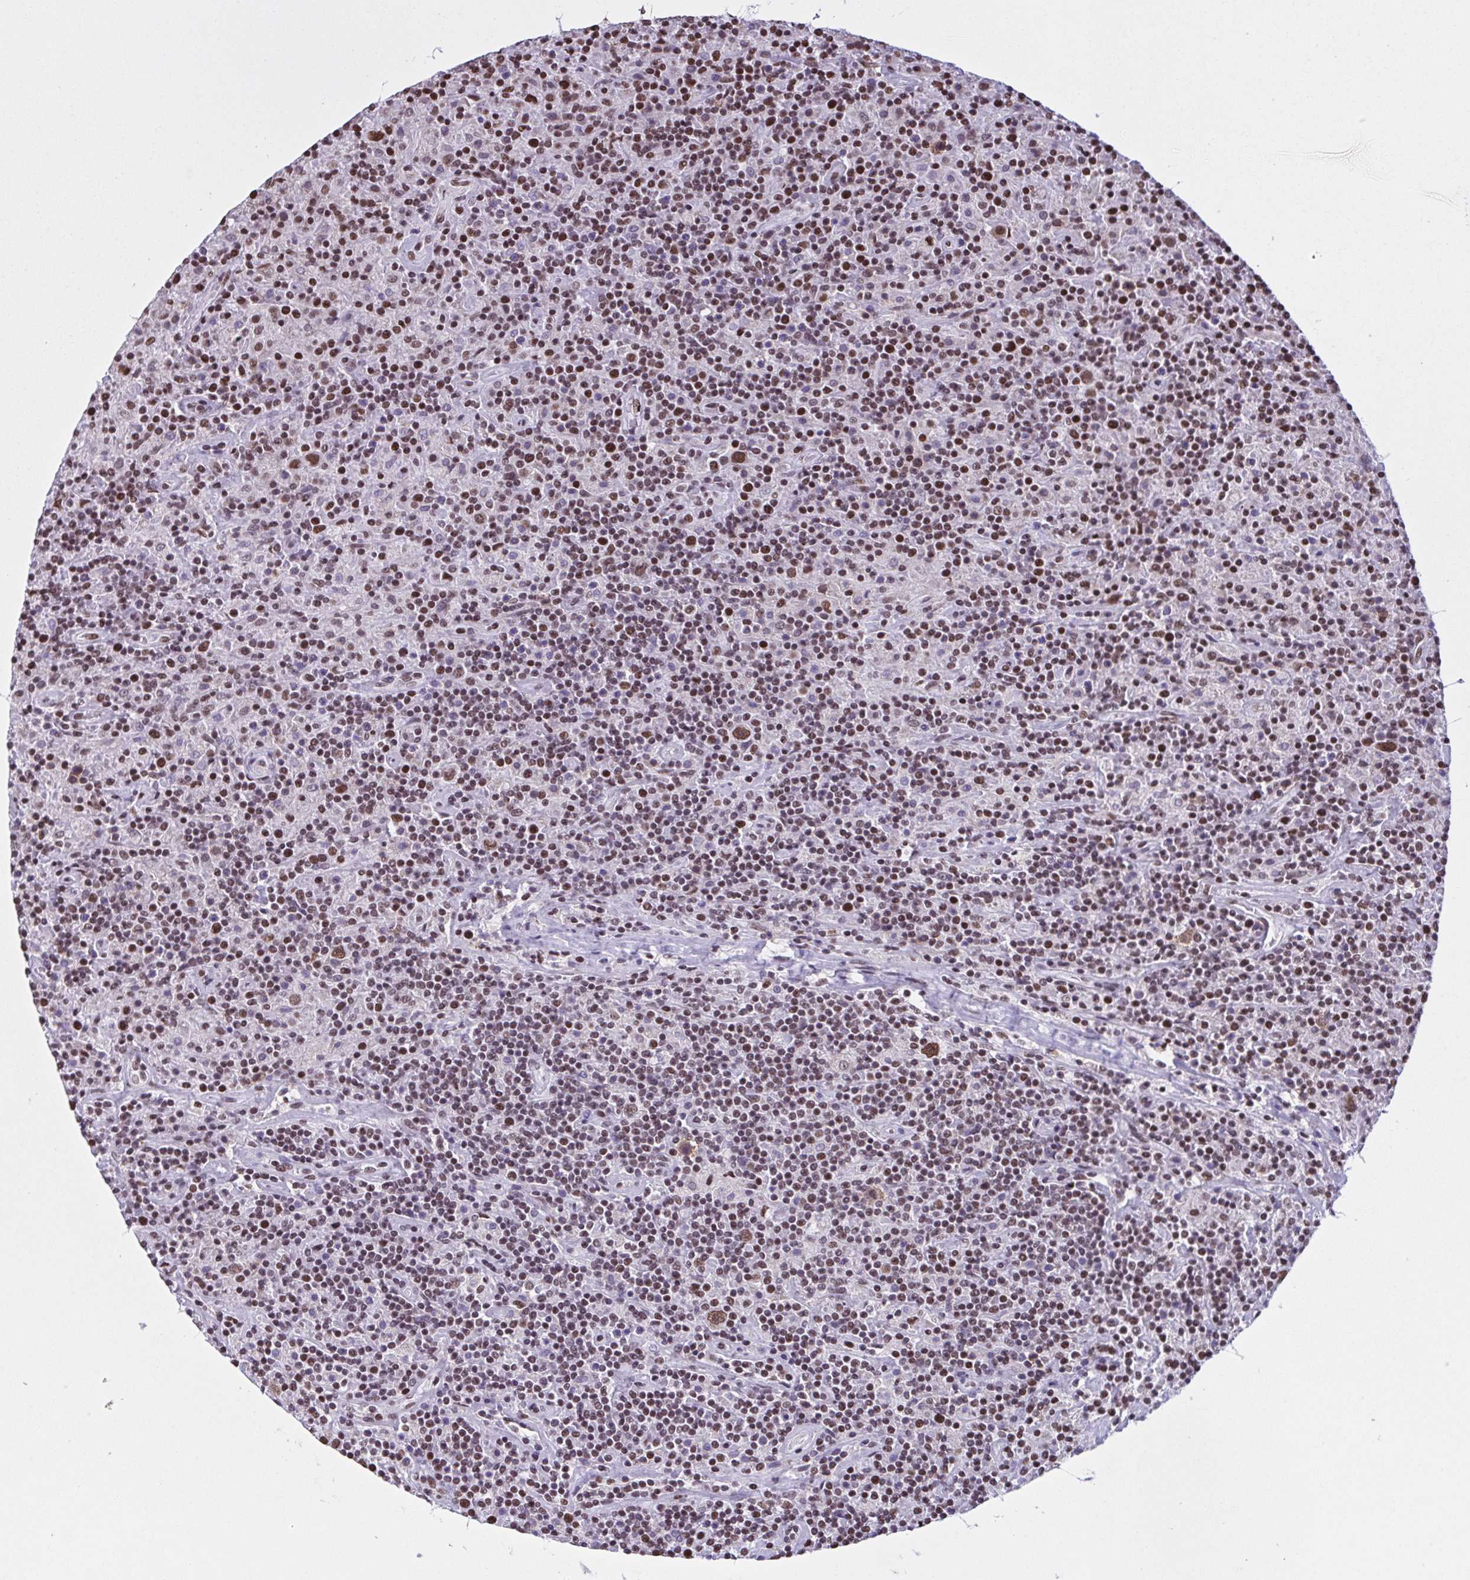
{"staining": {"intensity": "moderate", "quantity": ">75%", "location": "nuclear"}, "tissue": "lymphoma", "cell_type": "Tumor cells", "image_type": "cancer", "snomed": [{"axis": "morphology", "description": "Hodgkin's disease, NOS"}, {"axis": "topography", "description": "Lymph node"}], "caption": "A photomicrograph of human Hodgkin's disease stained for a protein exhibits moderate nuclear brown staining in tumor cells.", "gene": "TIMM21", "patient": {"sex": "male", "age": 70}}